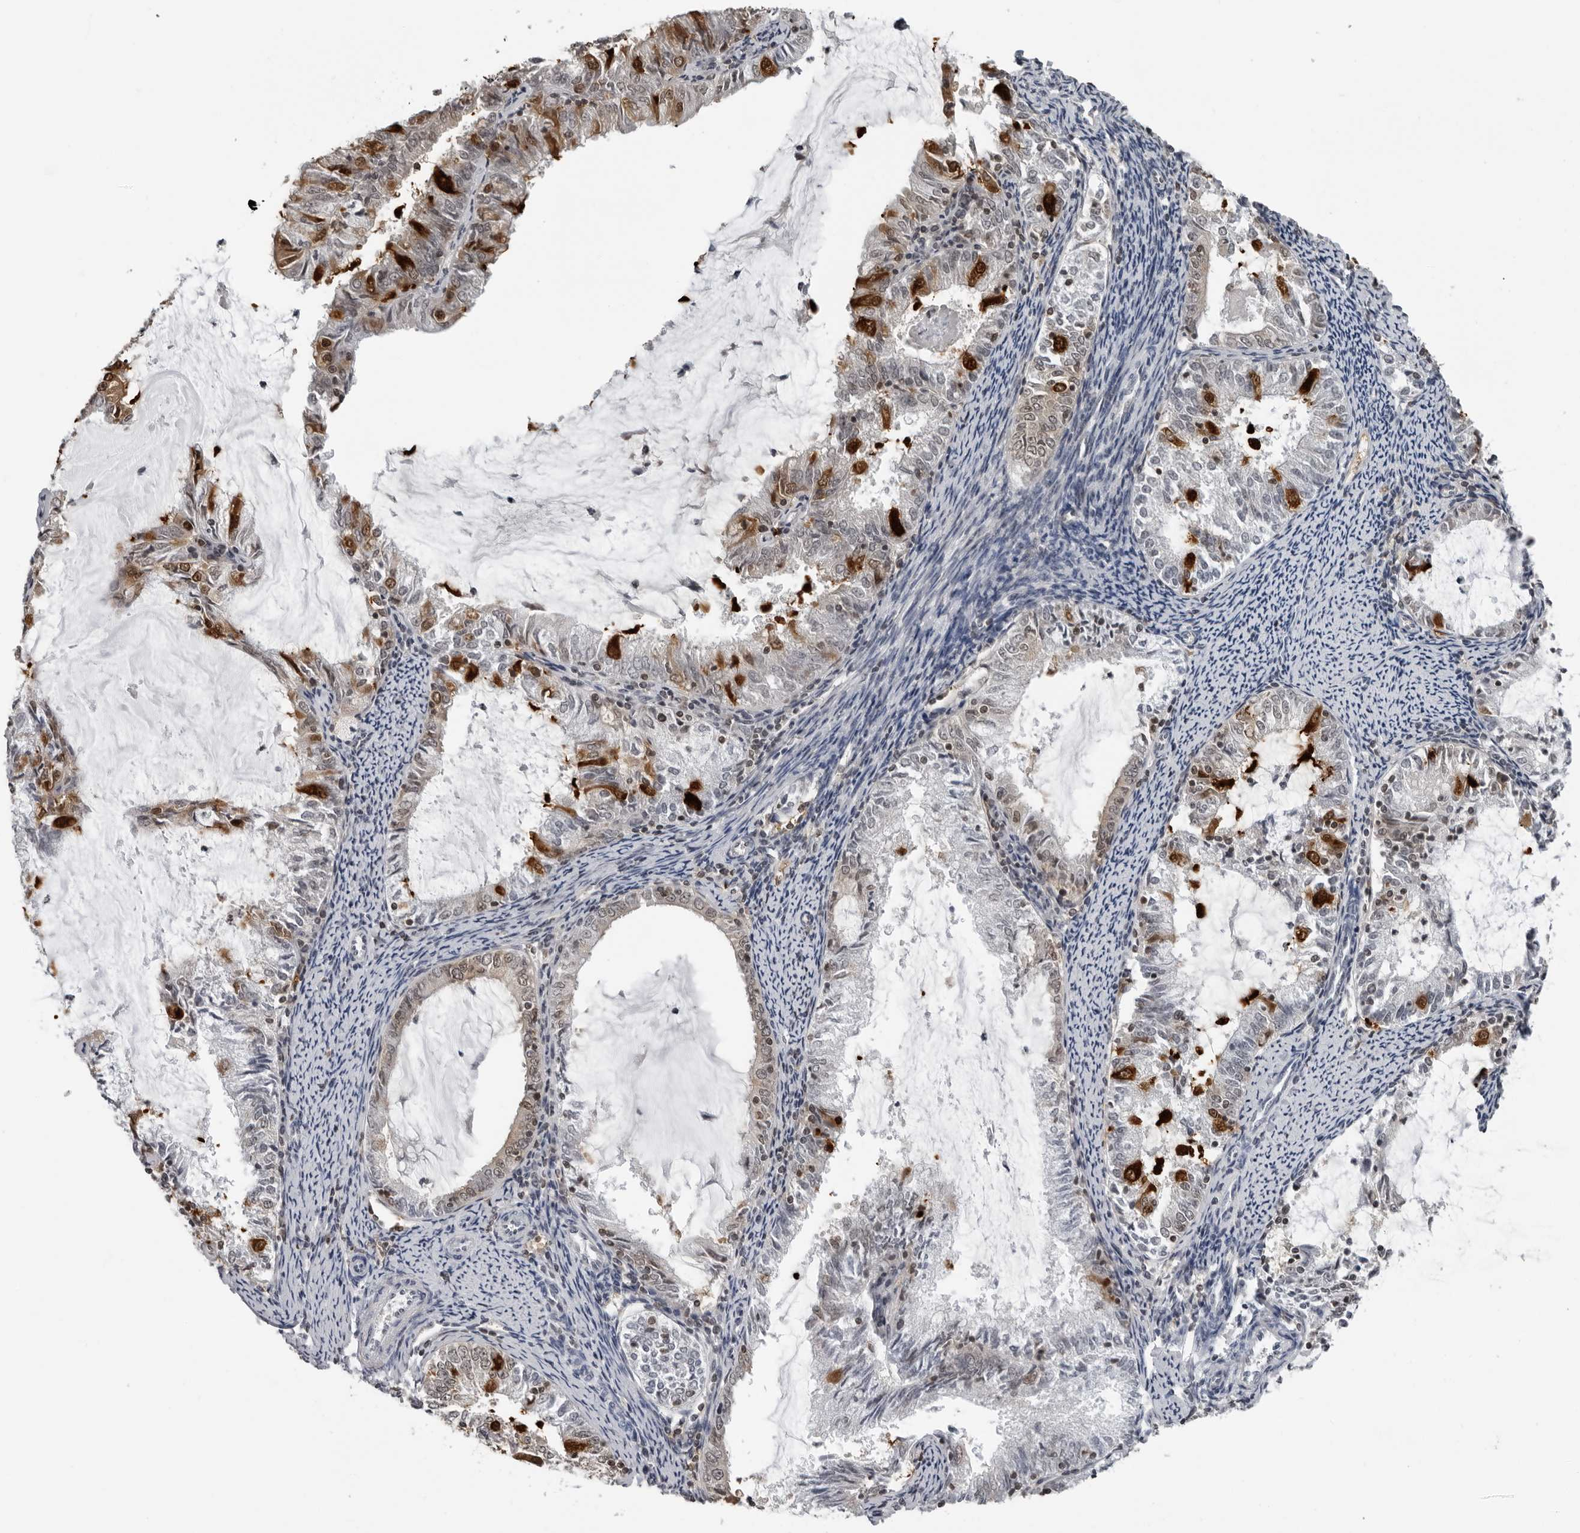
{"staining": {"intensity": "moderate", "quantity": "25%-75%", "location": "cytoplasmic/membranous,nuclear"}, "tissue": "endometrial cancer", "cell_type": "Tumor cells", "image_type": "cancer", "snomed": [{"axis": "morphology", "description": "Adenocarcinoma, NOS"}, {"axis": "topography", "description": "Endometrium"}], "caption": "Moderate cytoplasmic/membranous and nuclear positivity for a protein is appreciated in approximately 25%-75% of tumor cells of endometrial cancer using immunohistochemistry (IHC).", "gene": "HSPH1", "patient": {"sex": "female", "age": 57}}